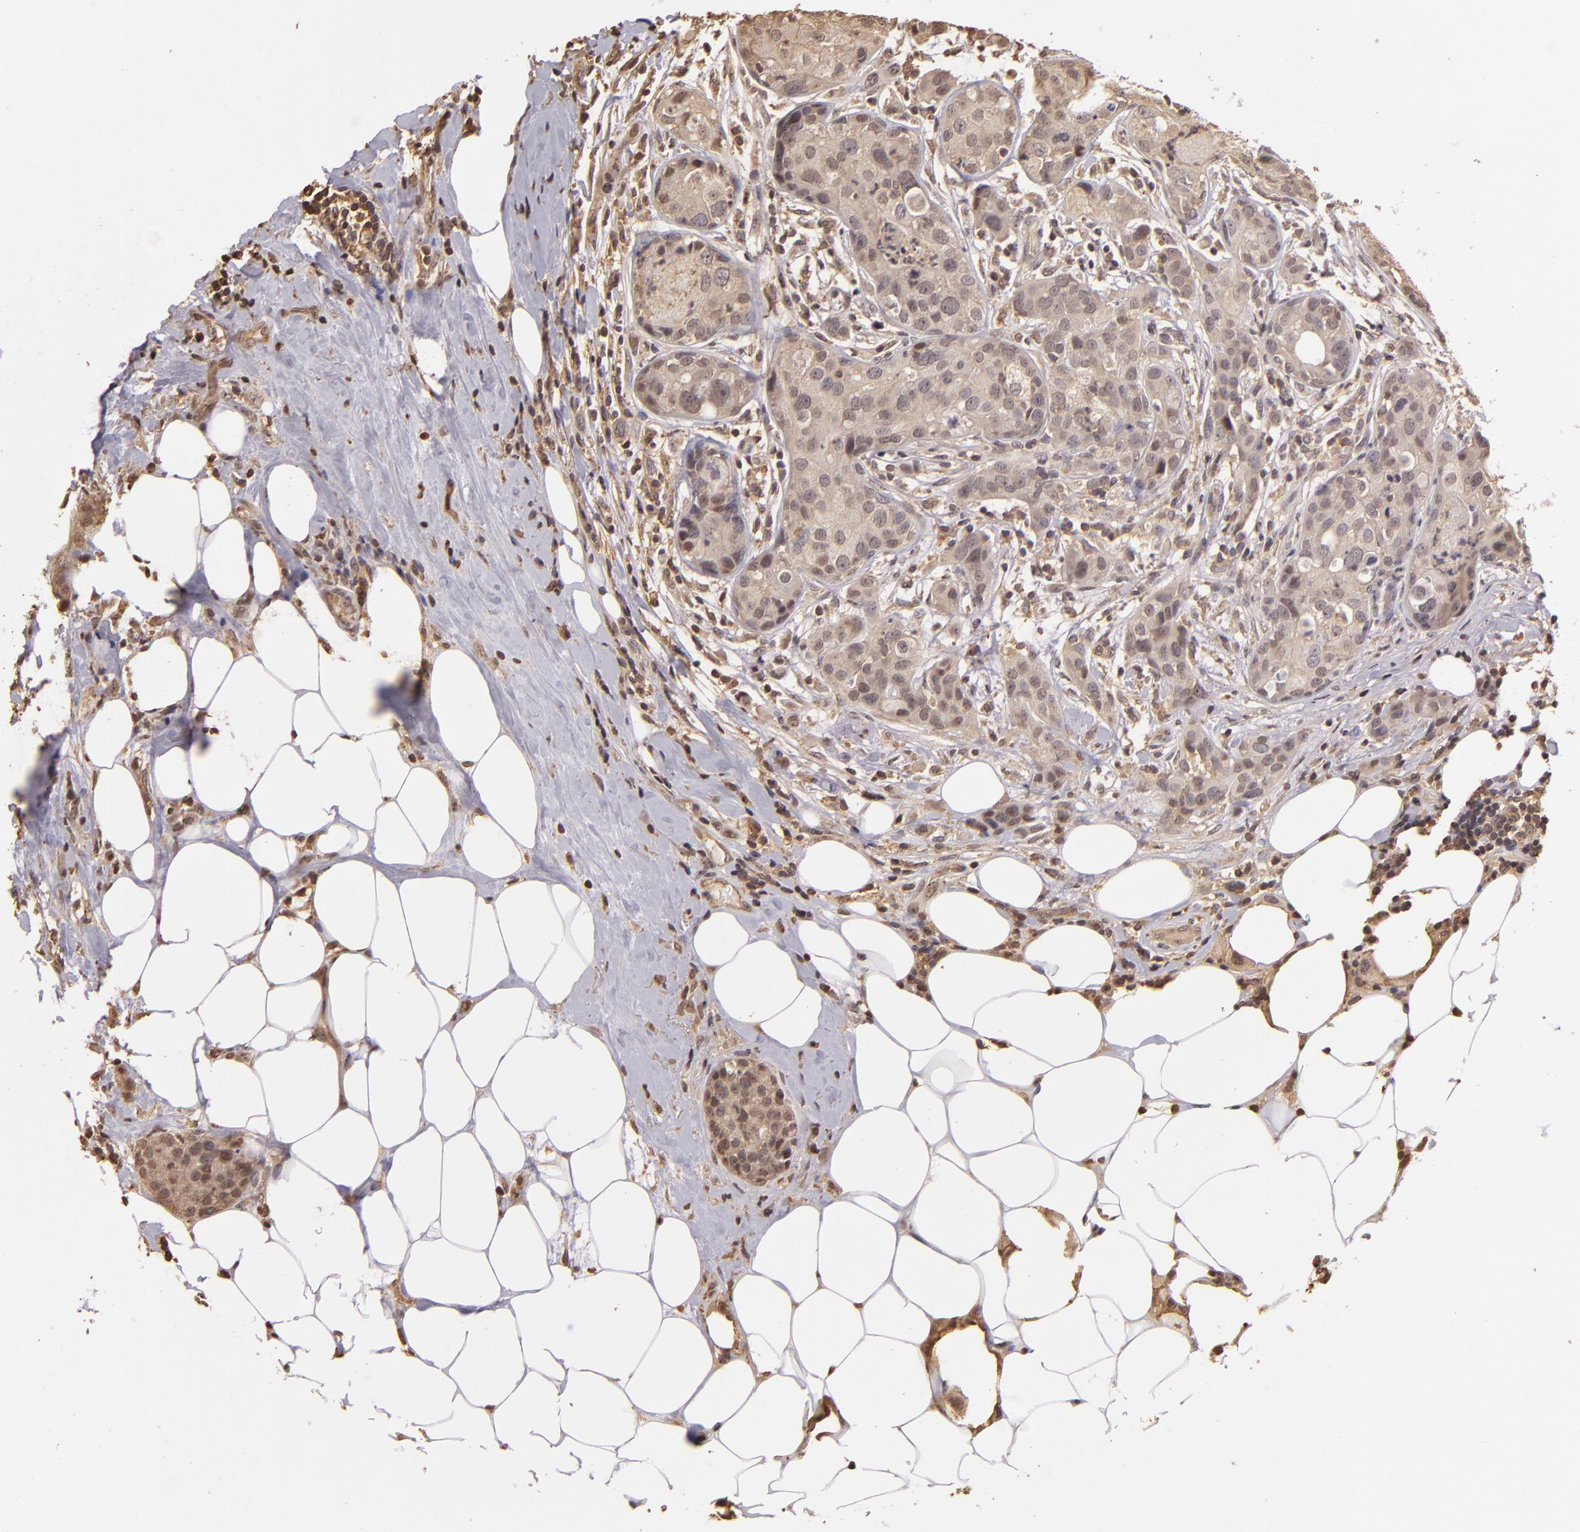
{"staining": {"intensity": "weak", "quantity": ">75%", "location": "cytoplasmic/membranous"}, "tissue": "breast cancer", "cell_type": "Tumor cells", "image_type": "cancer", "snomed": [{"axis": "morphology", "description": "Duct carcinoma"}, {"axis": "topography", "description": "Breast"}], "caption": "Breast cancer (intraductal carcinoma) stained with immunohistochemistry exhibits weak cytoplasmic/membranous expression in approximately >75% of tumor cells.", "gene": "ARPC2", "patient": {"sex": "female", "age": 45}}